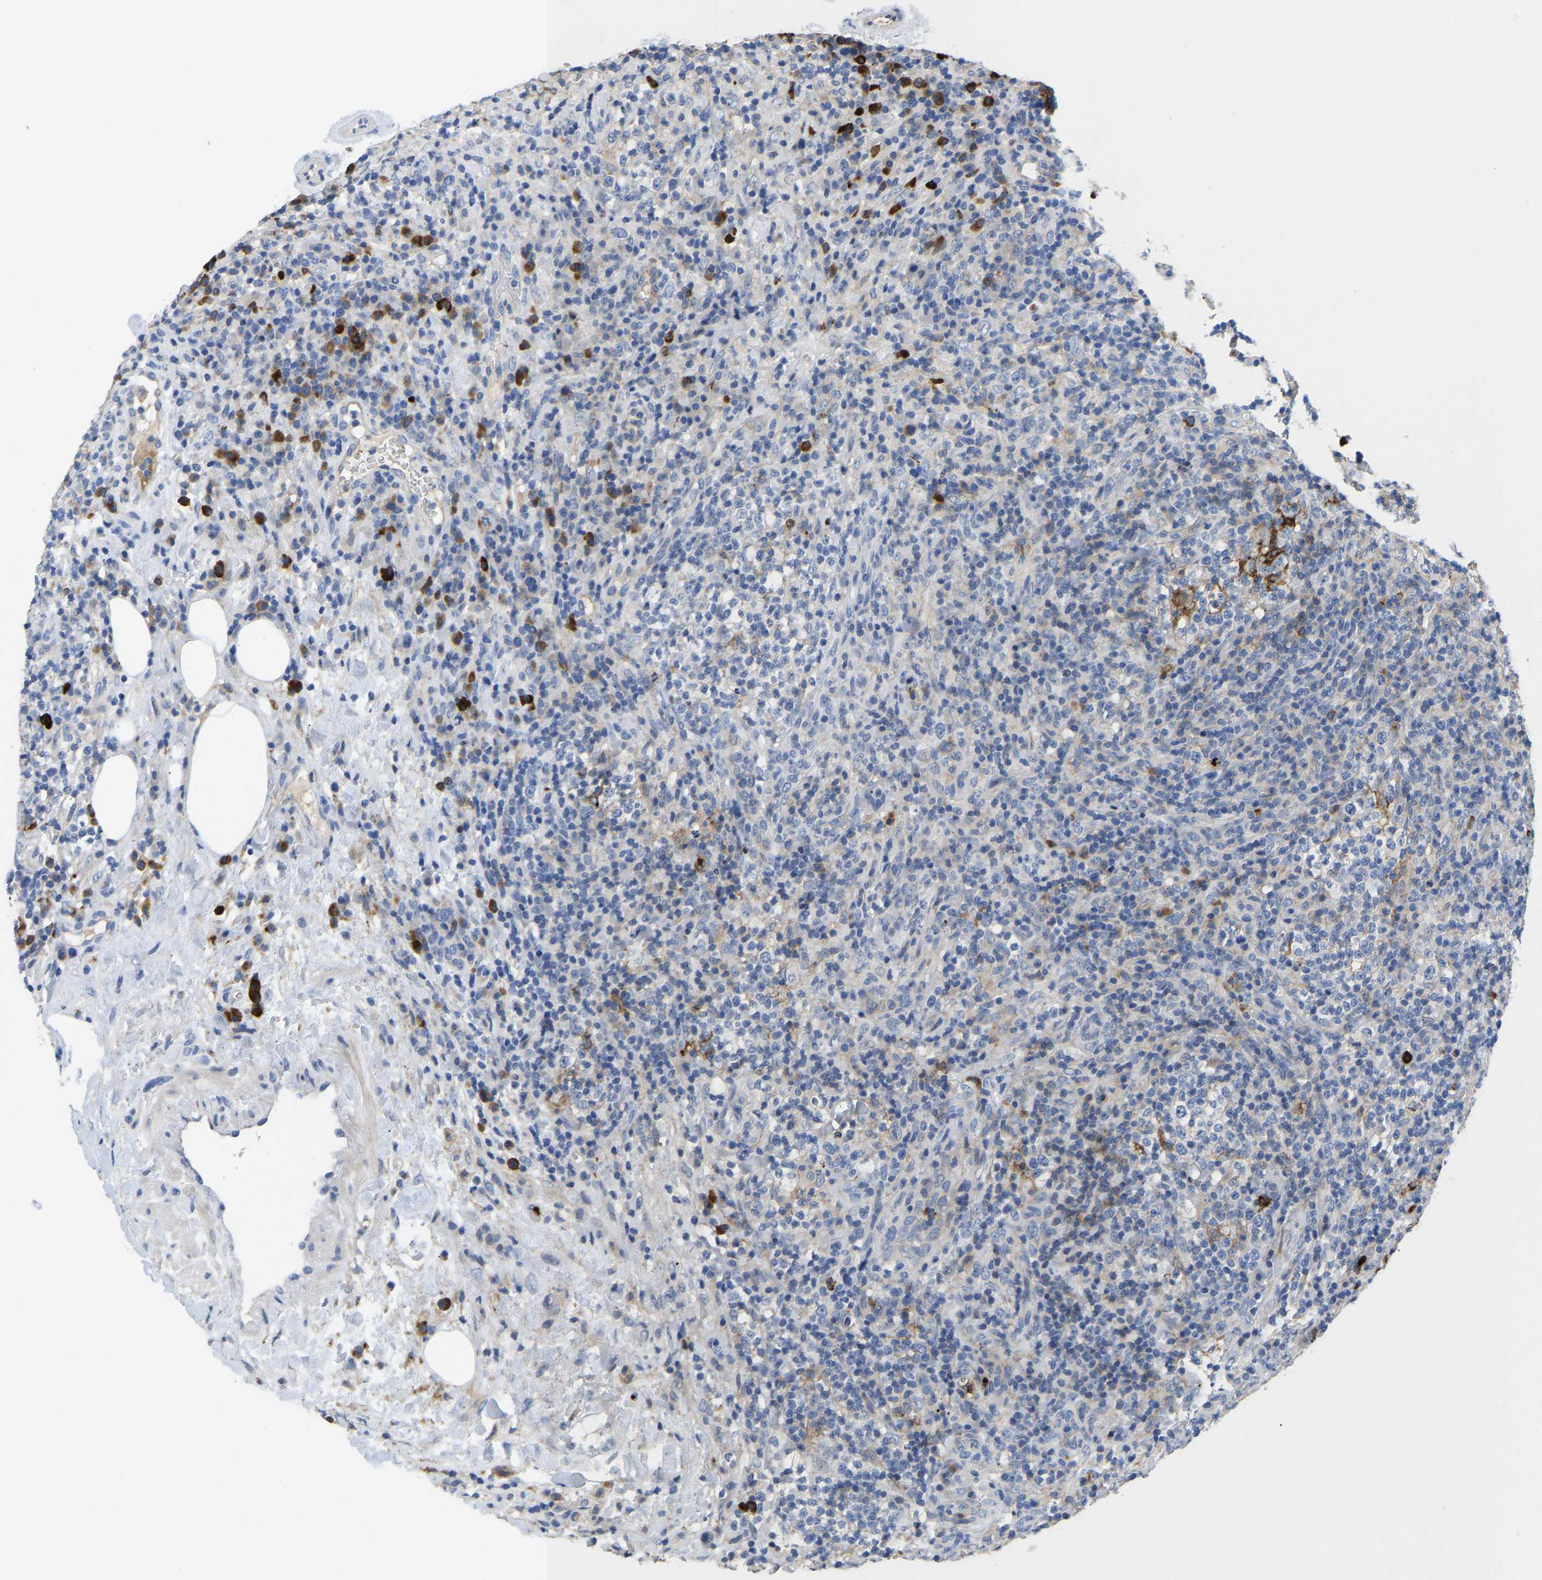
{"staining": {"intensity": "moderate", "quantity": "<25%", "location": "cytoplasmic/membranous"}, "tissue": "lymphoma", "cell_type": "Tumor cells", "image_type": "cancer", "snomed": [{"axis": "morphology", "description": "Malignant lymphoma, non-Hodgkin's type, High grade"}, {"axis": "topography", "description": "Lymph node"}], "caption": "The image shows a brown stain indicating the presence of a protein in the cytoplasmic/membranous of tumor cells in high-grade malignant lymphoma, non-Hodgkin's type.", "gene": "FGF18", "patient": {"sex": "female", "age": 76}}